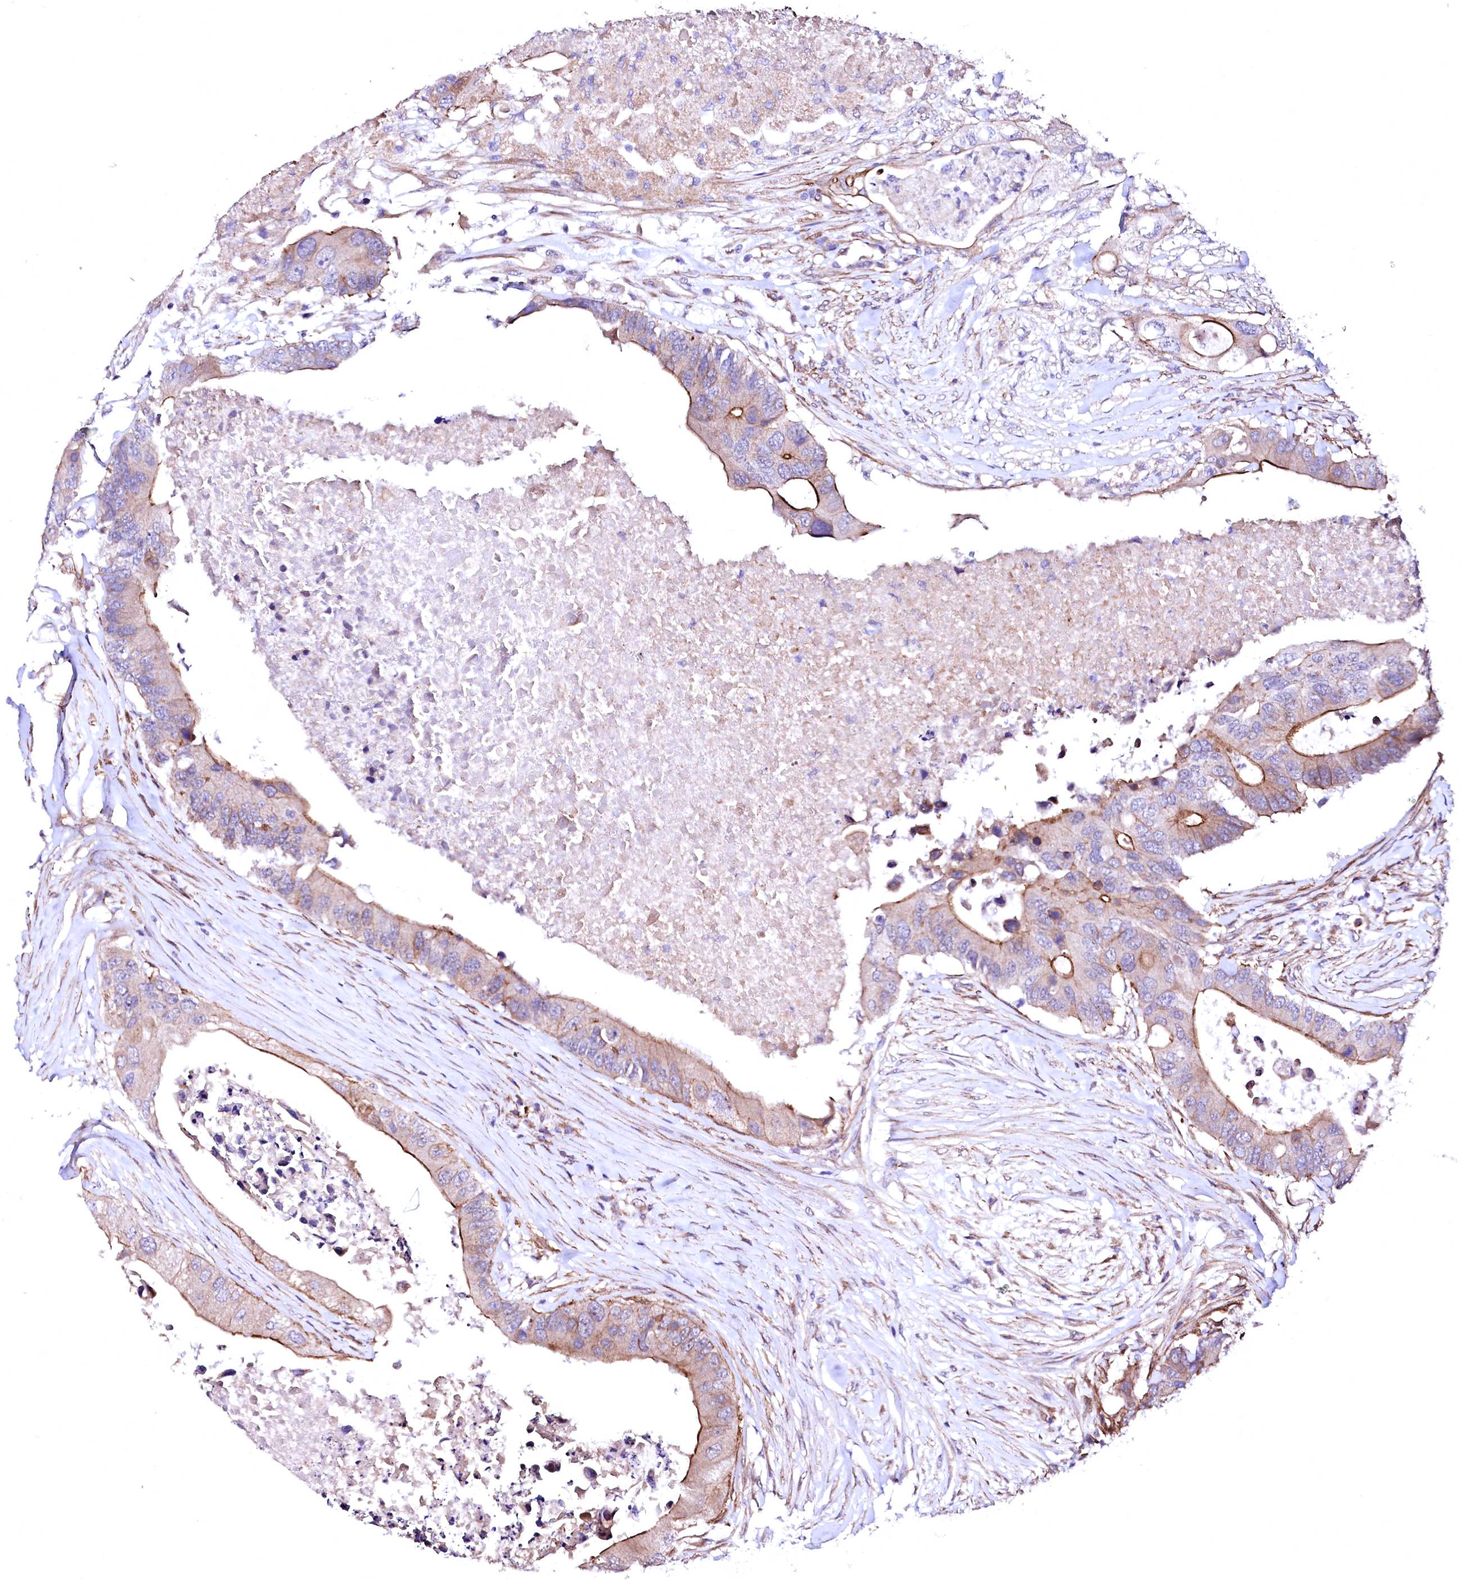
{"staining": {"intensity": "moderate", "quantity": "25%-75%", "location": "cytoplasmic/membranous"}, "tissue": "colorectal cancer", "cell_type": "Tumor cells", "image_type": "cancer", "snomed": [{"axis": "morphology", "description": "Adenocarcinoma, NOS"}, {"axis": "topography", "description": "Colon"}], "caption": "Adenocarcinoma (colorectal) was stained to show a protein in brown. There is medium levels of moderate cytoplasmic/membranous expression in about 25%-75% of tumor cells. (DAB (3,3'-diaminobenzidine) IHC, brown staining for protein, blue staining for nuclei).", "gene": "GPR176", "patient": {"sex": "male", "age": 71}}